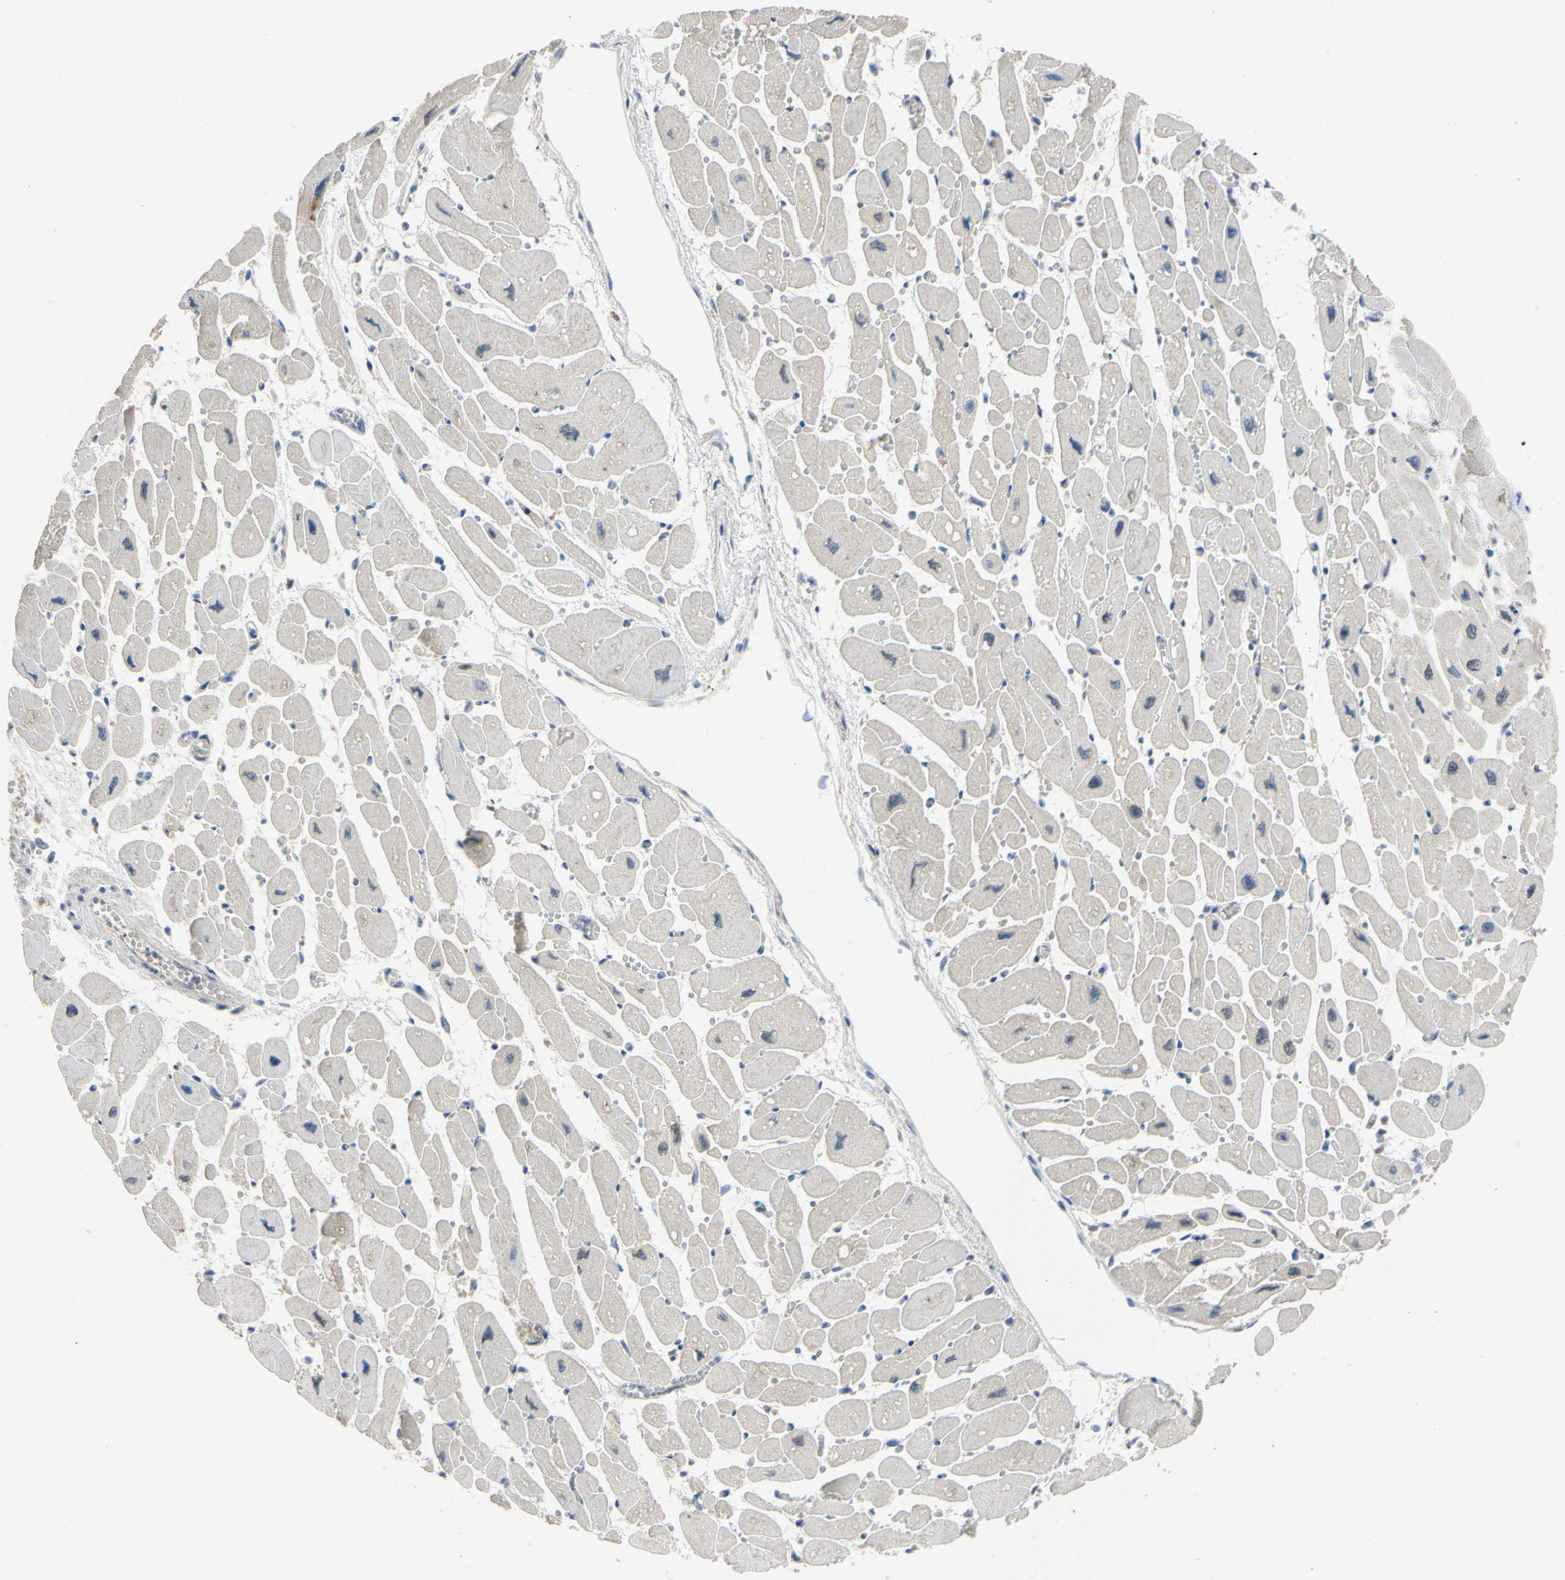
{"staining": {"intensity": "negative", "quantity": "none", "location": "none"}, "tissue": "heart muscle", "cell_type": "Cardiomyocytes", "image_type": "normal", "snomed": [{"axis": "morphology", "description": "Normal tissue, NOS"}, {"axis": "topography", "description": "Heart"}], "caption": "Photomicrograph shows no protein staining in cardiomyocytes of benign heart muscle. (Stains: DAB immunohistochemistry with hematoxylin counter stain, Microscopy: brightfield microscopy at high magnification).", "gene": "LHX9", "patient": {"sex": "female", "age": 54}}